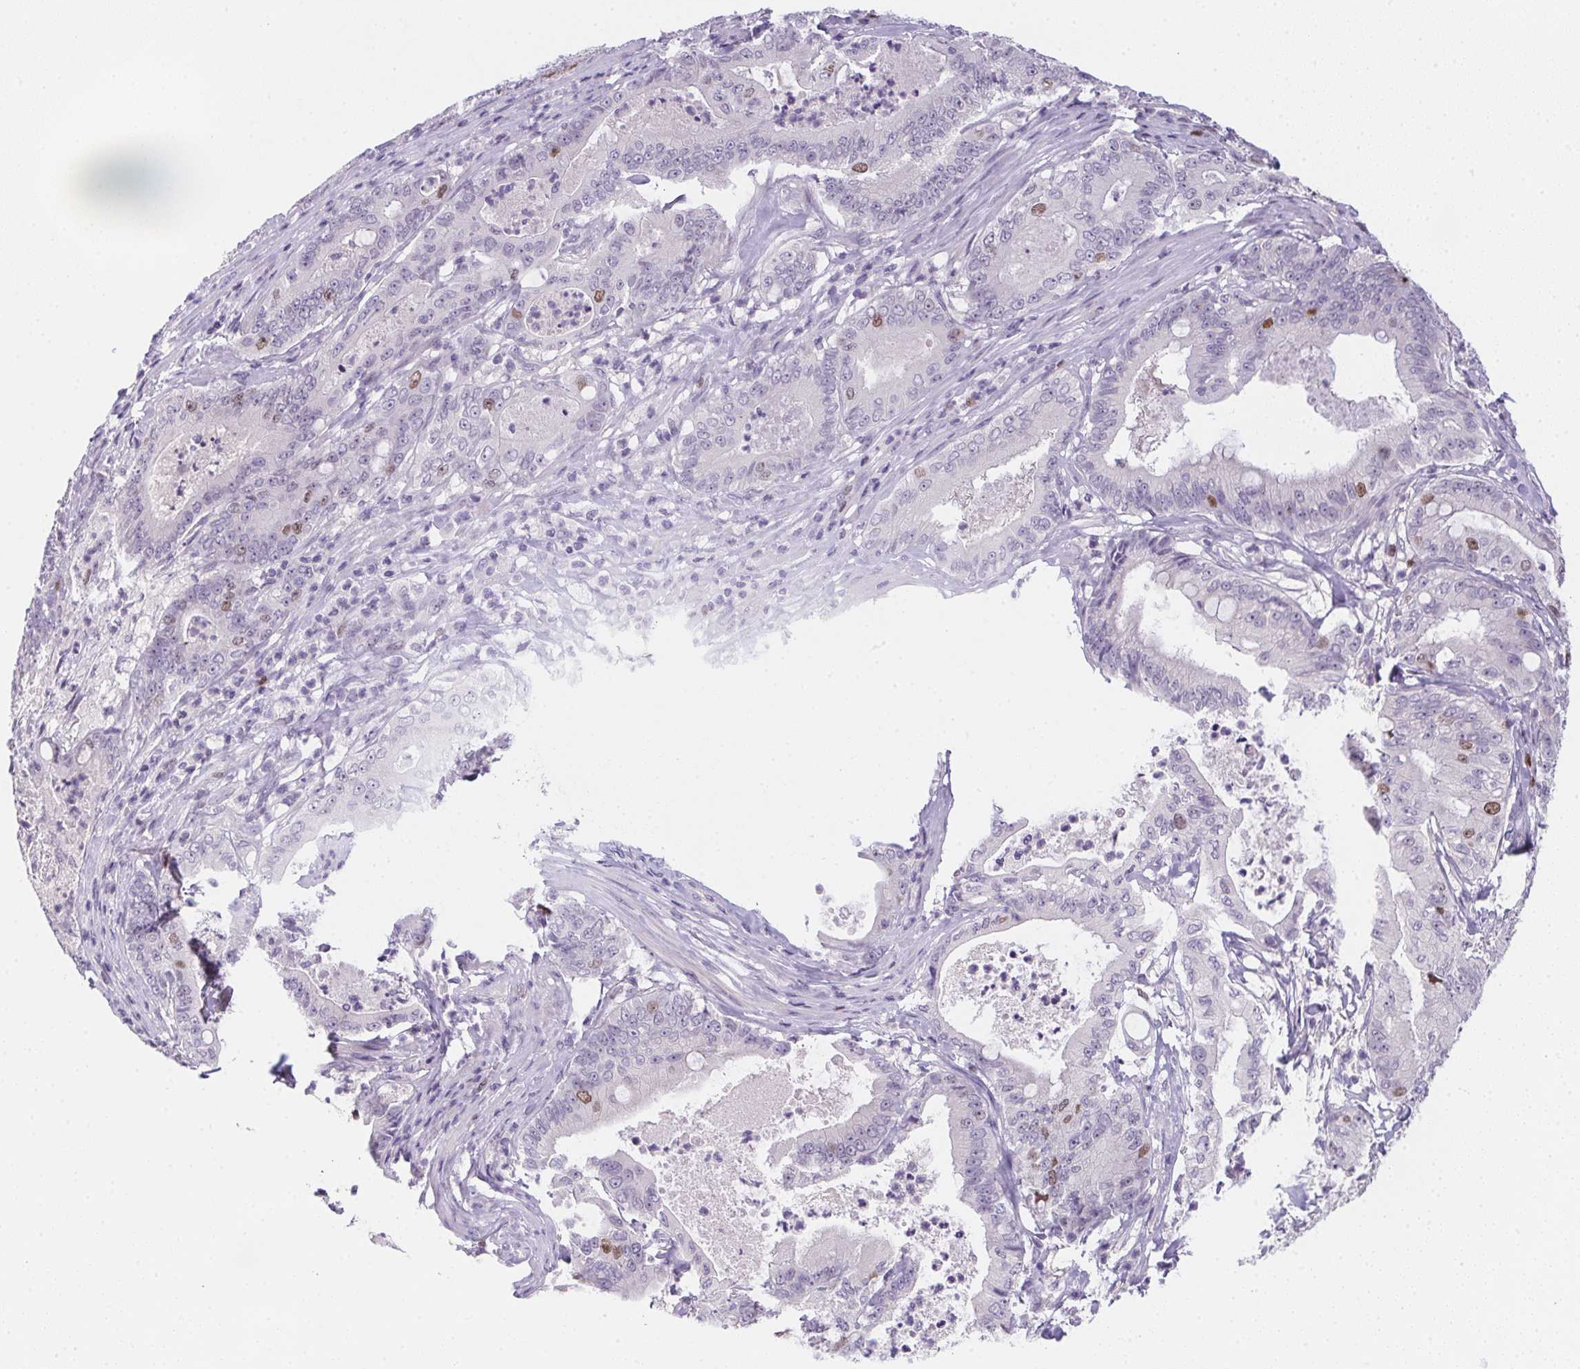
{"staining": {"intensity": "weak", "quantity": "<25%", "location": "nuclear"}, "tissue": "pancreatic cancer", "cell_type": "Tumor cells", "image_type": "cancer", "snomed": [{"axis": "morphology", "description": "Adenocarcinoma, NOS"}, {"axis": "topography", "description": "Pancreas"}], "caption": "IHC micrograph of neoplastic tissue: human pancreatic cancer (adenocarcinoma) stained with DAB shows no significant protein expression in tumor cells.", "gene": "HELLS", "patient": {"sex": "male", "age": 71}}